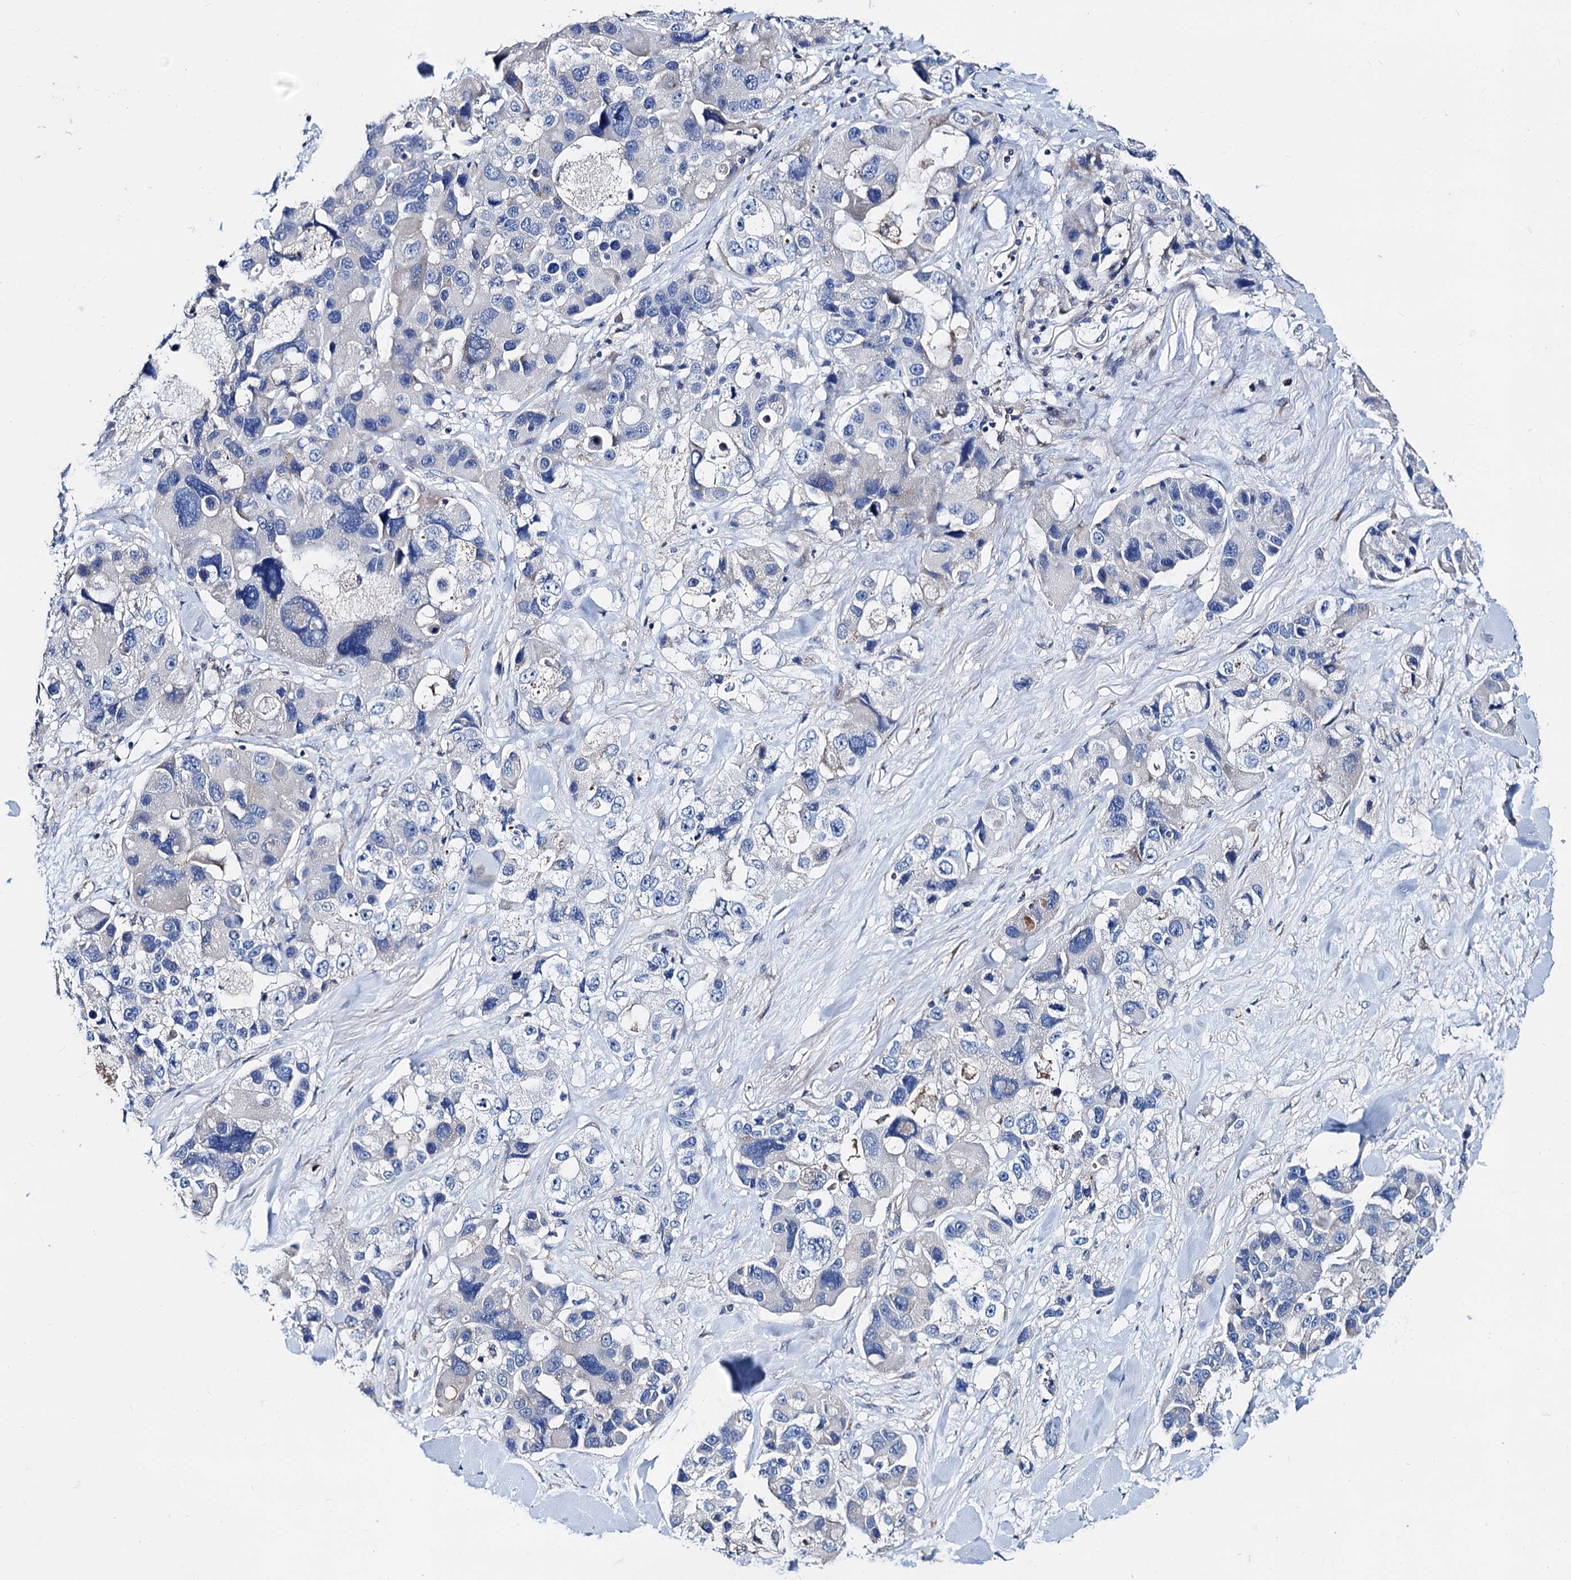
{"staining": {"intensity": "negative", "quantity": "none", "location": "none"}, "tissue": "lung cancer", "cell_type": "Tumor cells", "image_type": "cancer", "snomed": [{"axis": "morphology", "description": "Adenocarcinoma, NOS"}, {"axis": "topography", "description": "Lung"}], "caption": "DAB (3,3'-diaminobenzidine) immunohistochemical staining of lung adenocarcinoma shows no significant staining in tumor cells.", "gene": "GCOM1", "patient": {"sex": "female", "age": 54}}